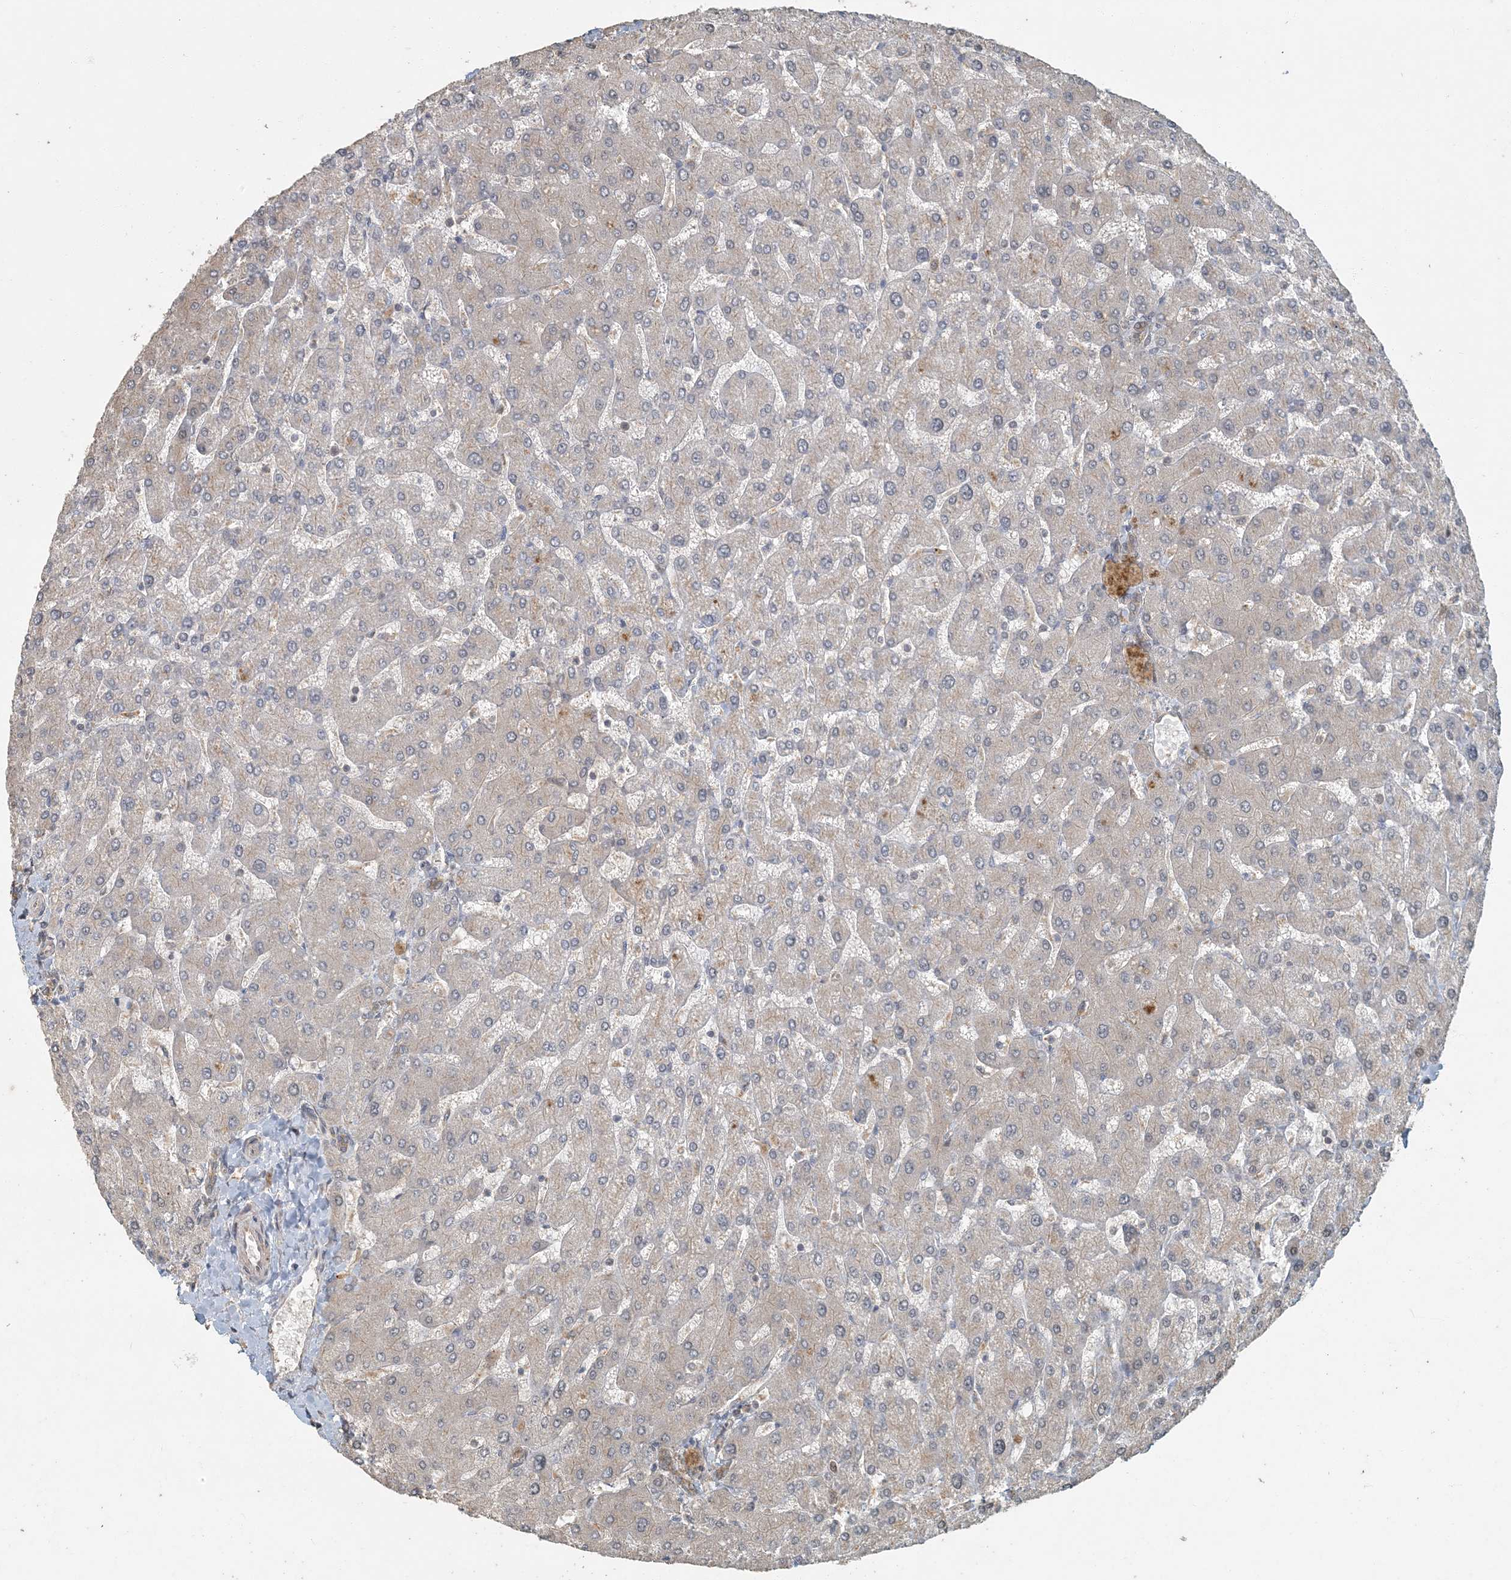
{"staining": {"intensity": "moderate", "quantity": ">75%", "location": "cytoplasmic/membranous"}, "tissue": "liver", "cell_type": "Cholangiocytes", "image_type": "normal", "snomed": [{"axis": "morphology", "description": "Normal tissue, NOS"}, {"axis": "topography", "description": "Liver"}], "caption": "Protein staining demonstrates moderate cytoplasmic/membranous staining in about >75% of cholangiocytes in unremarkable liver.", "gene": "AK9", "patient": {"sex": "male", "age": 55}}